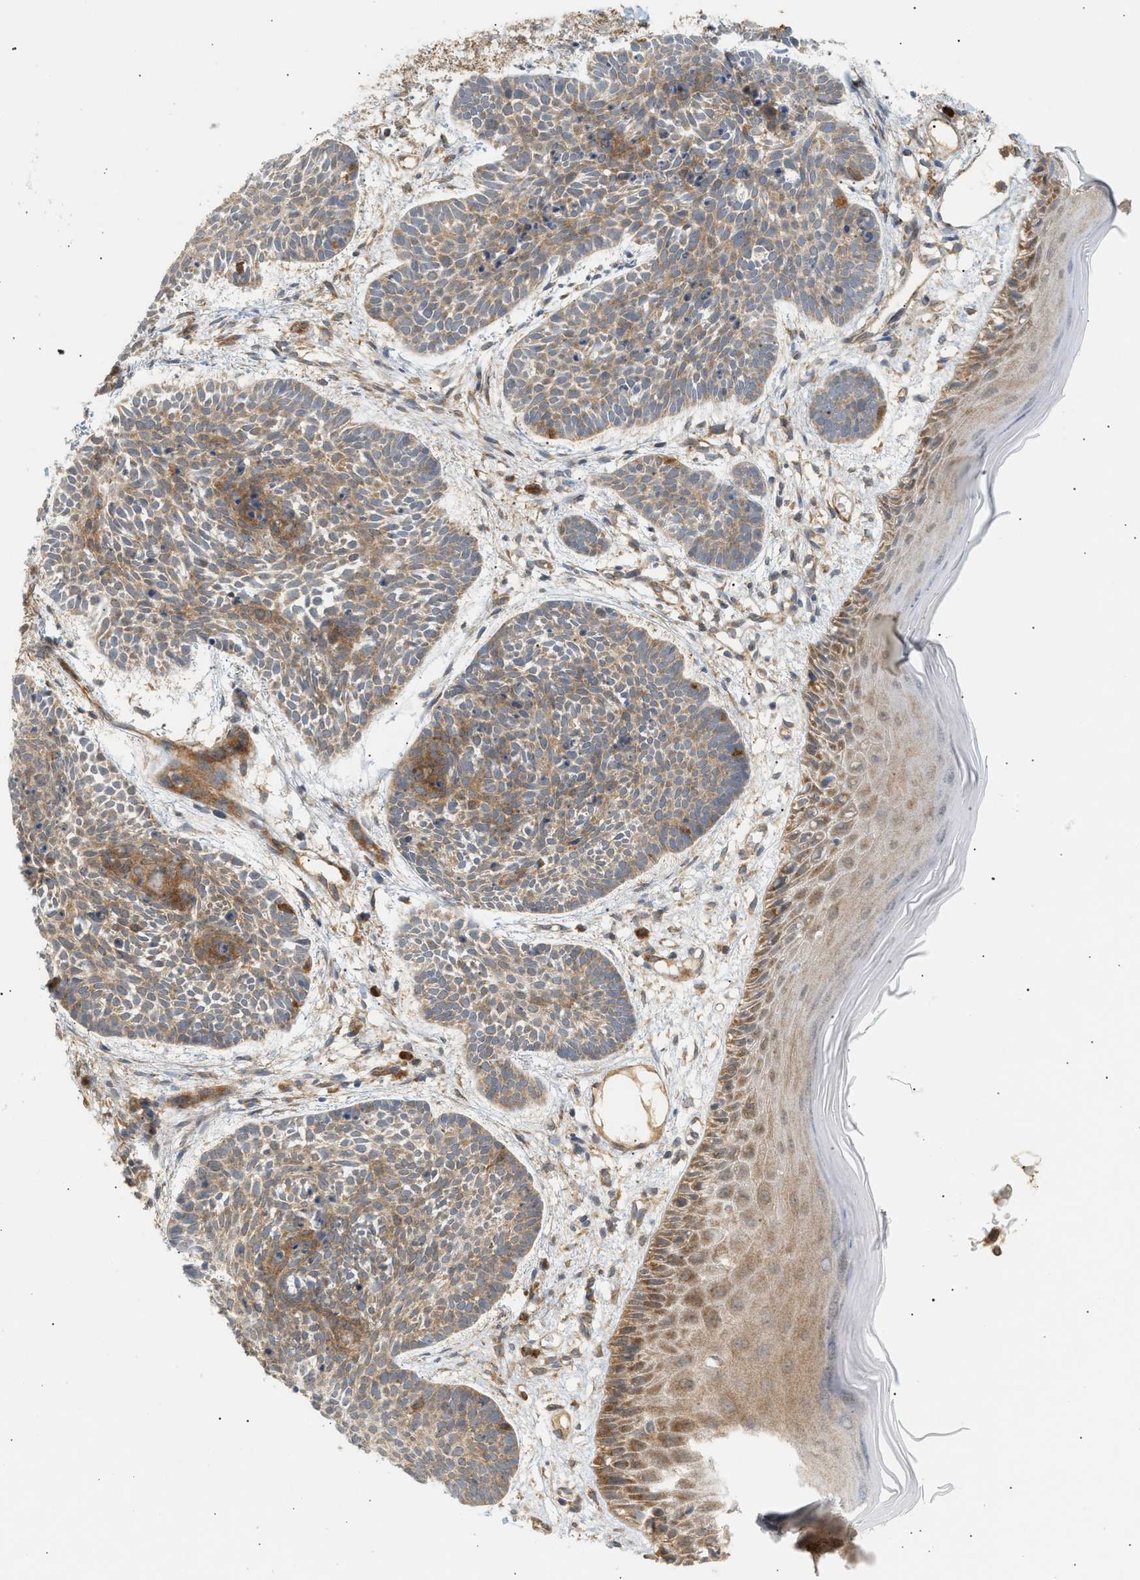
{"staining": {"intensity": "moderate", "quantity": "25%-75%", "location": "cytoplasmic/membranous"}, "tissue": "skin cancer", "cell_type": "Tumor cells", "image_type": "cancer", "snomed": [{"axis": "morphology", "description": "Basal cell carcinoma"}, {"axis": "topography", "description": "Skin"}], "caption": "Moderate cytoplasmic/membranous positivity is appreciated in approximately 25%-75% of tumor cells in skin cancer (basal cell carcinoma).", "gene": "SHC1", "patient": {"sex": "male", "age": 60}}